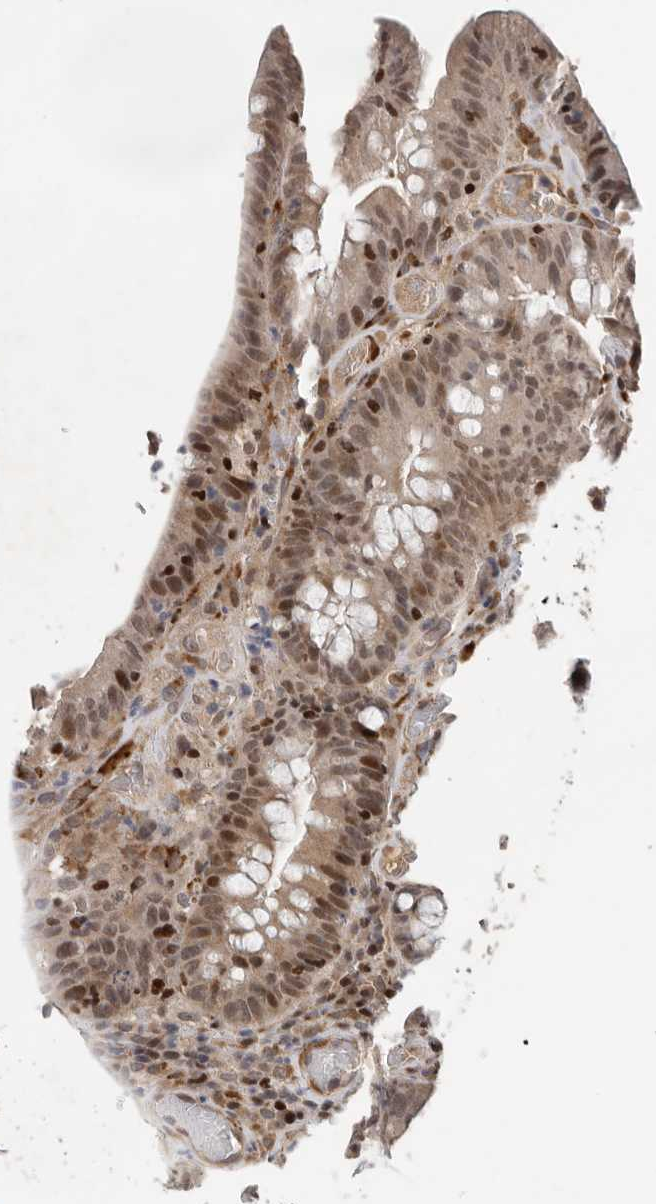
{"staining": {"intensity": "moderate", "quantity": ">75%", "location": "nuclear"}, "tissue": "colorectal cancer", "cell_type": "Tumor cells", "image_type": "cancer", "snomed": [{"axis": "morphology", "description": "Normal tissue, NOS"}, {"axis": "topography", "description": "Colon"}], "caption": "Colorectal cancer stained for a protein shows moderate nuclear positivity in tumor cells.", "gene": "HENMT1", "patient": {"sex": "female", "age": 82}}